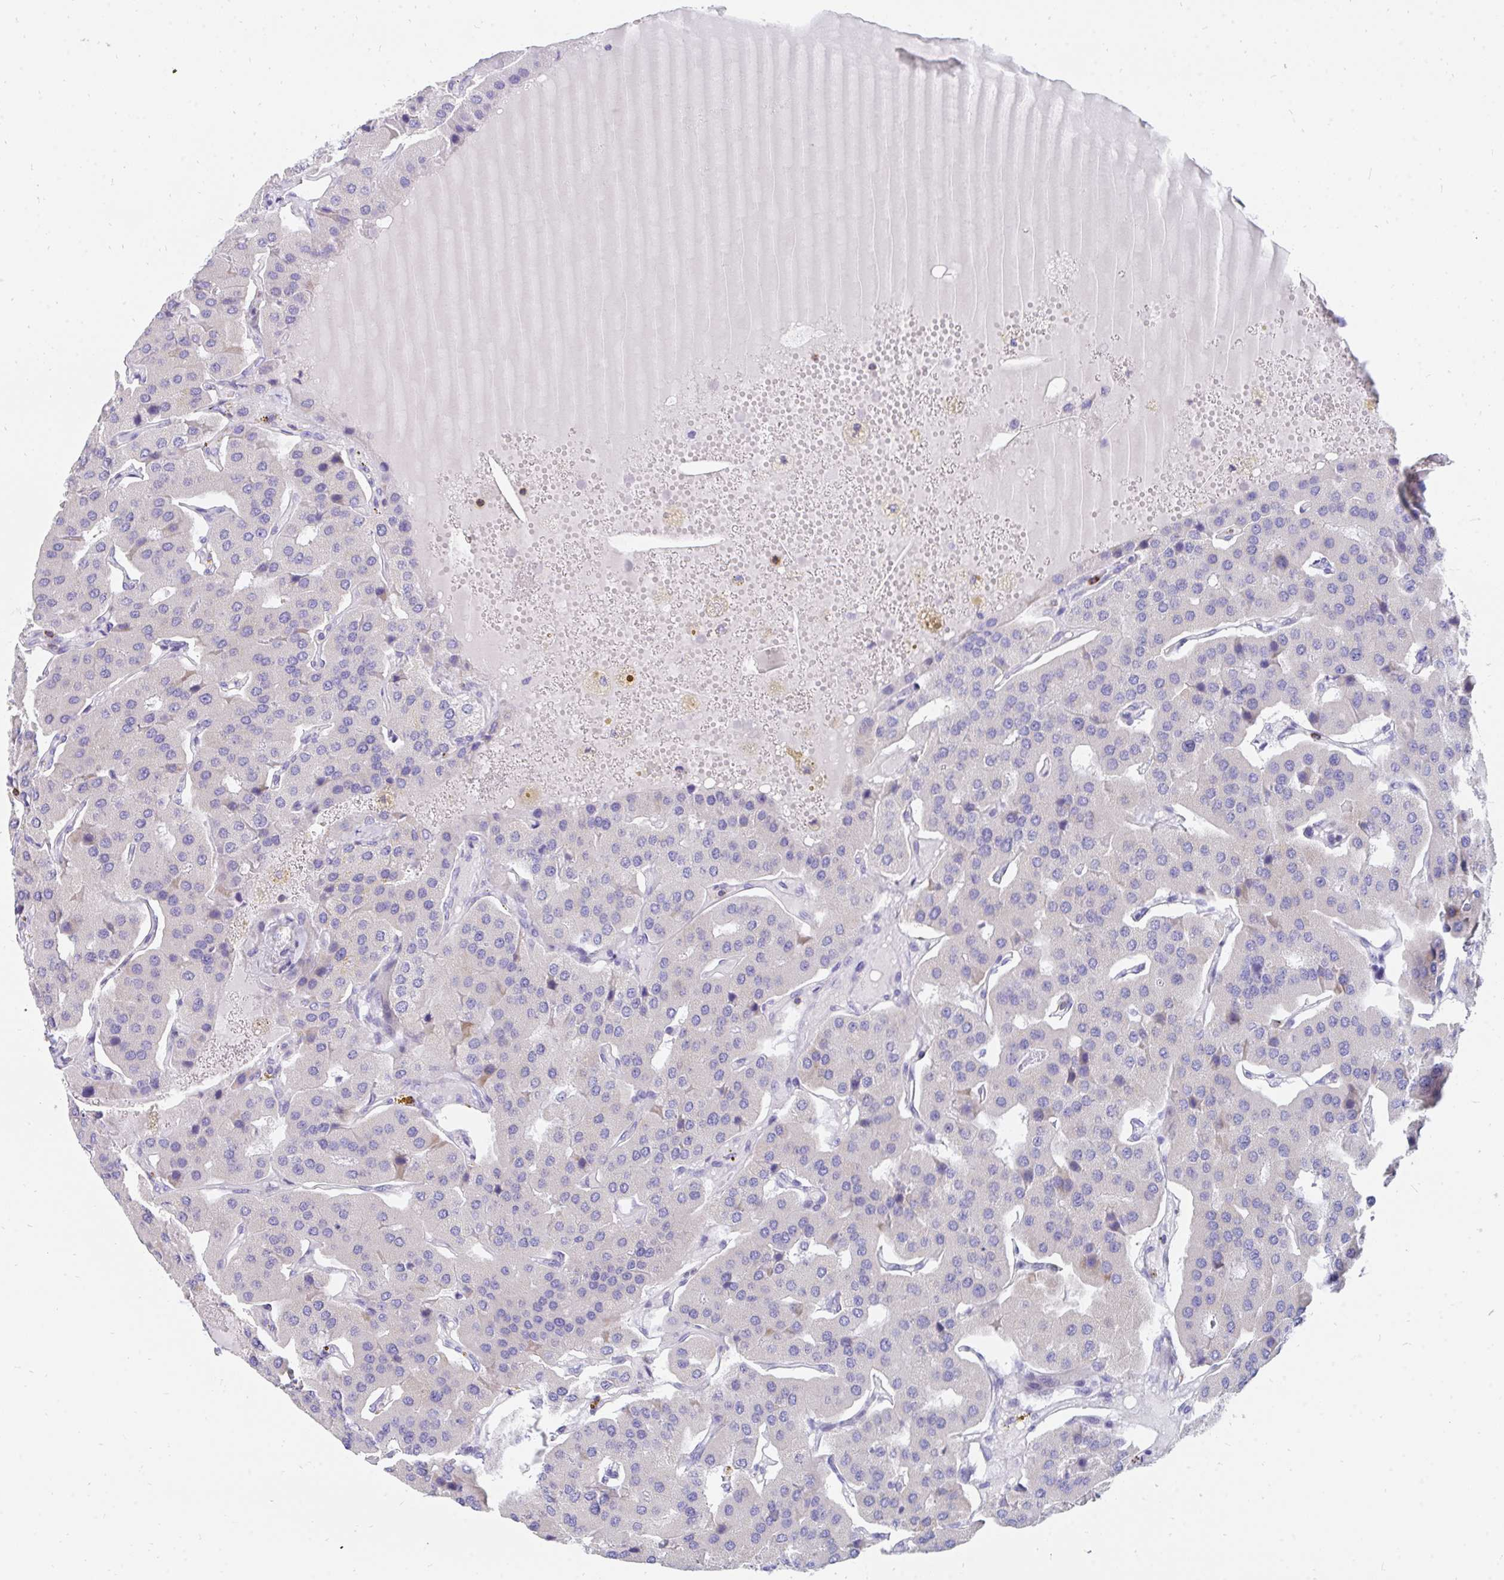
{"staining": {"intensity": "negative", "quantity": "none", "location": "none"}, "tissue": "parathyroid gland", "cell_type": "Glandular cells", "image_type": "normal", "snomed": [{"axis": "morphology", "description": "Normal tissue, NOS"}, {"axis": "morphology", "description": "Adenoma, NOS"}, {"axis": "topography", "description": "Parathyroid gland"}], "caption": "Immunohistochemistry (IHC) micrograph of normal parathyroid gland: parathyroid gland stained with DAB (3,3'-diaminobenzidine) displays no significant protein expression in glandular cells.", "gene": "CD7", "patient": {"sex": "female", "age": 86}}